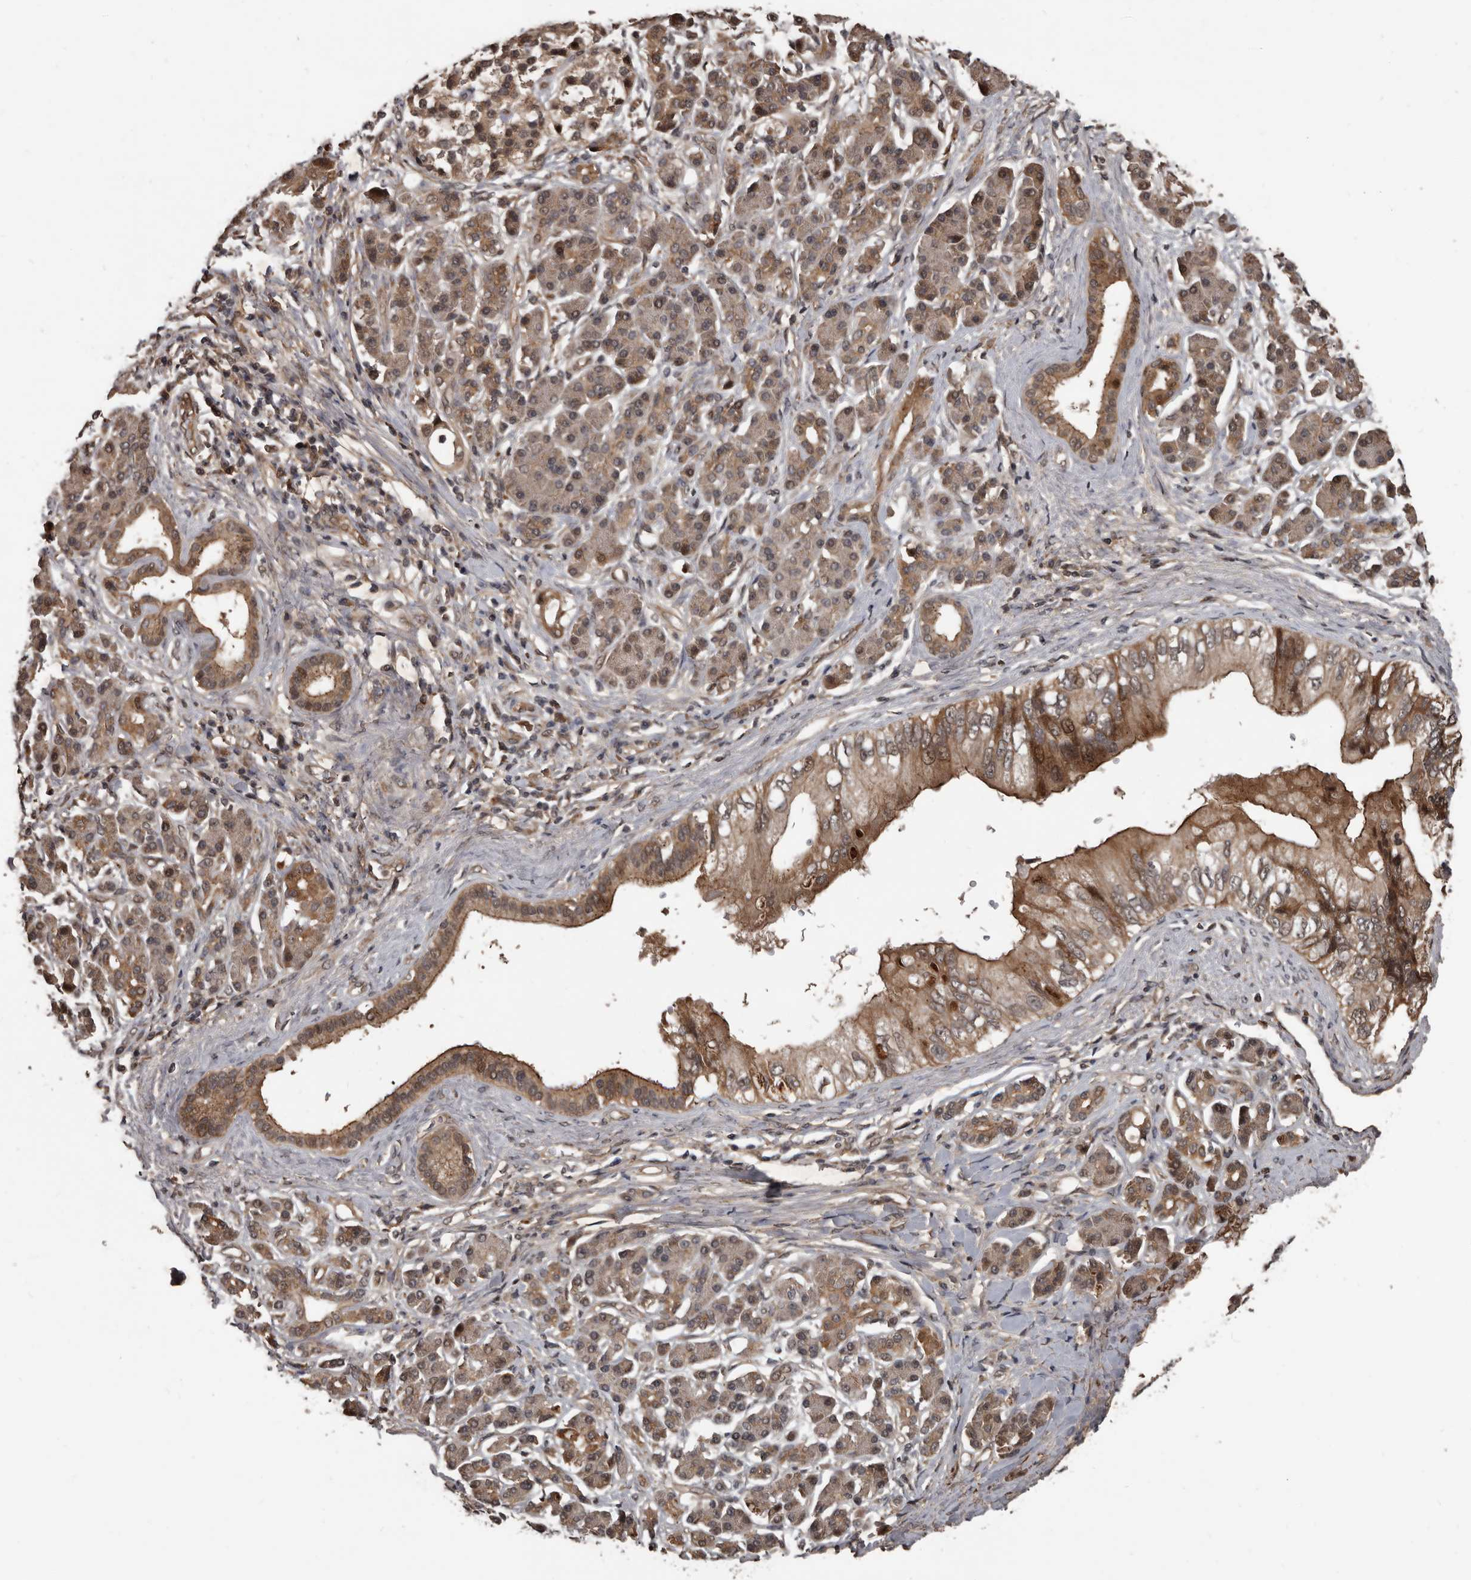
{"staining": {"intensity": "moderate", "quantity": ">75%", "location": "cytoplasmic/membranous,nuclear"}, "tissue": "pancreatic cancer", "cell_type": "Tumor cells", "image_type": "cancer", "snomed": [{"axis": "morphology", "description": "Adenocarcinoma, NOS"}, {"axis": "topography", "description": "Pancreas"}], "caption": "Human pancreatic cancer (adenocarcinoma) stained for a protein (brown) shows moderate cytoplasmic/membranous and nuclear positive expression in about >75% of tumor cells.", "gene": "AHR", "patient": {"sex": "female", "age": 56}}